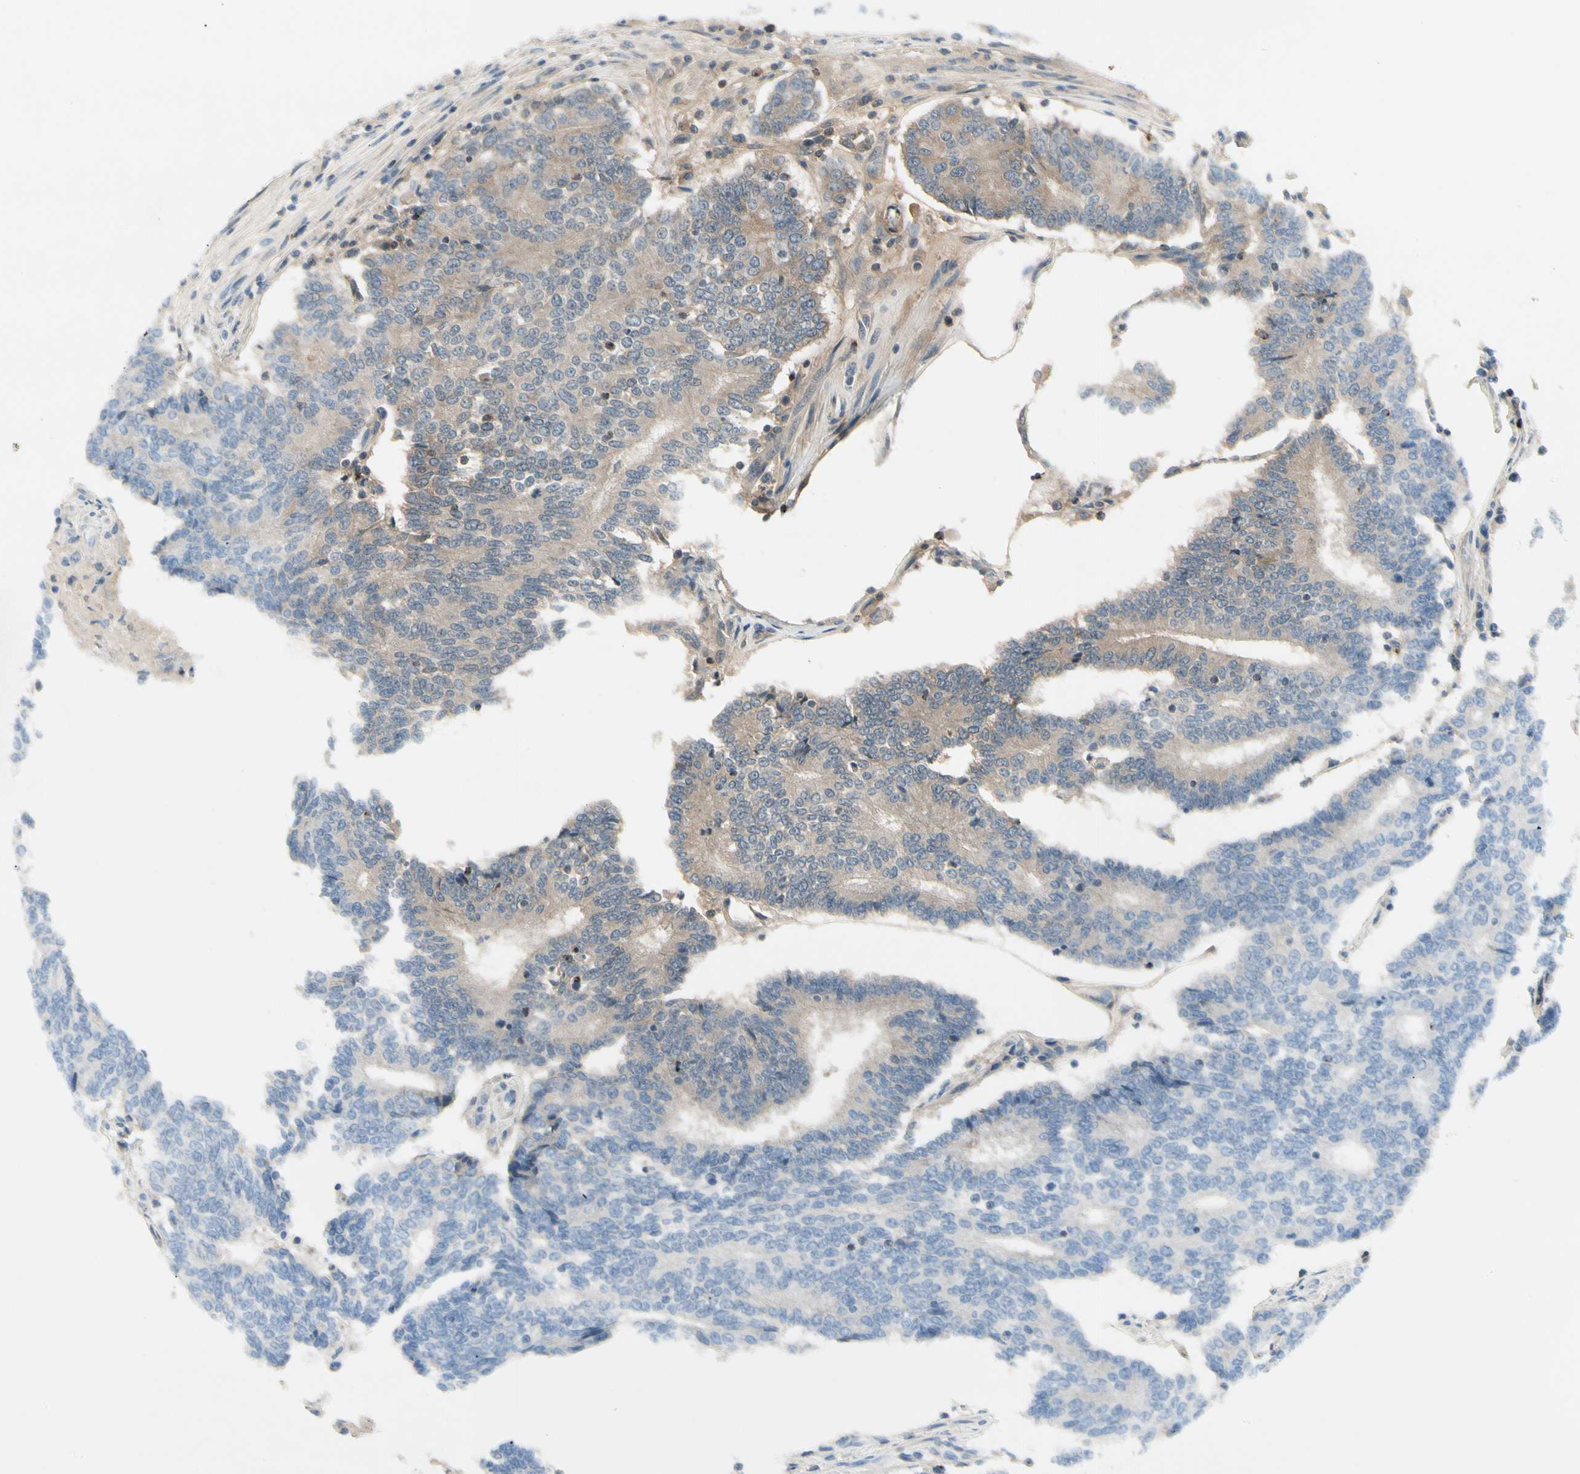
{"staining": {"intensity": "weak", "quantity": "25%-75%", "location": "cytoplasmic/membranous"}, "tissue": "prostate cancer", "cell_type": "Tumor cells", "image_type": "cancer", "snomed": [{"axis": "morphology", "description": "Adenocarcinoma, High grade"}, {"axis": "topography", "description": "Prostate"}], "caption": "Protein analysis of prostate cancer (adenocarcinoma (high-grade)) tissue shows weak cytoplasmic/membranous staining in approximately 25%-75% of tumor cells.", "gene": "CCL4", "patient": {"sex": "male", "age": 55}}